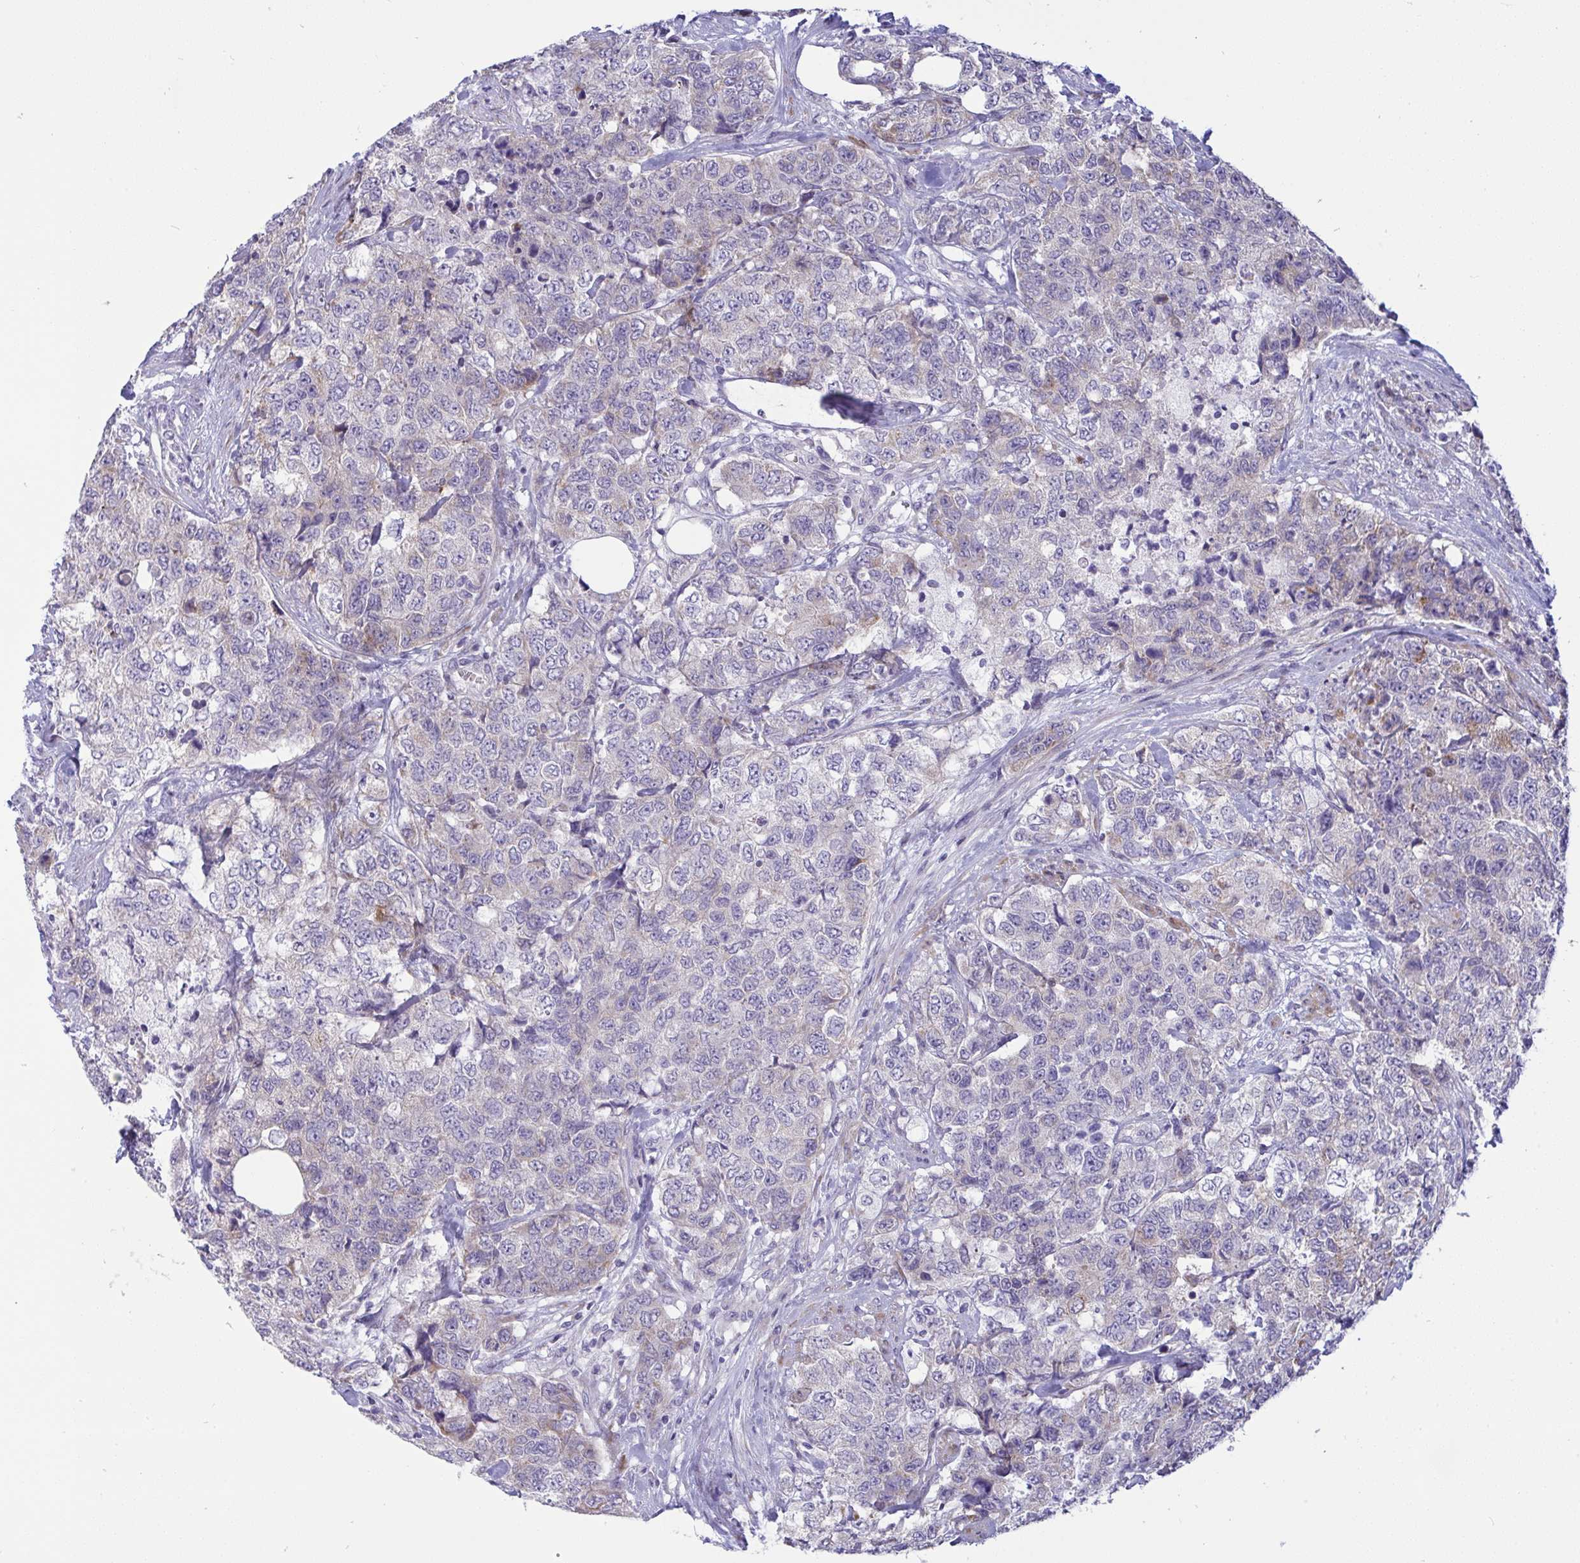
{"staining": {"intensity": "weak", "quantity": "<25%", "location": "cytoplasmic/membranous"}, "tissue": "urothelial cancer", "cell_type": "Tumor cells", "image_type": "cancer", "snomed": [{"axis": "morphology", "description": "Urothelial carcinoma, High grade"}, {"axis": "topography", "description": "Urinary bladder"}], "caption": "The immunohistochemistry micrograph has no significant expression in tumor cells of urothelial cancer tissue.", "gene": "NTN1", "patient": {"sex": "female", "age": 78}}